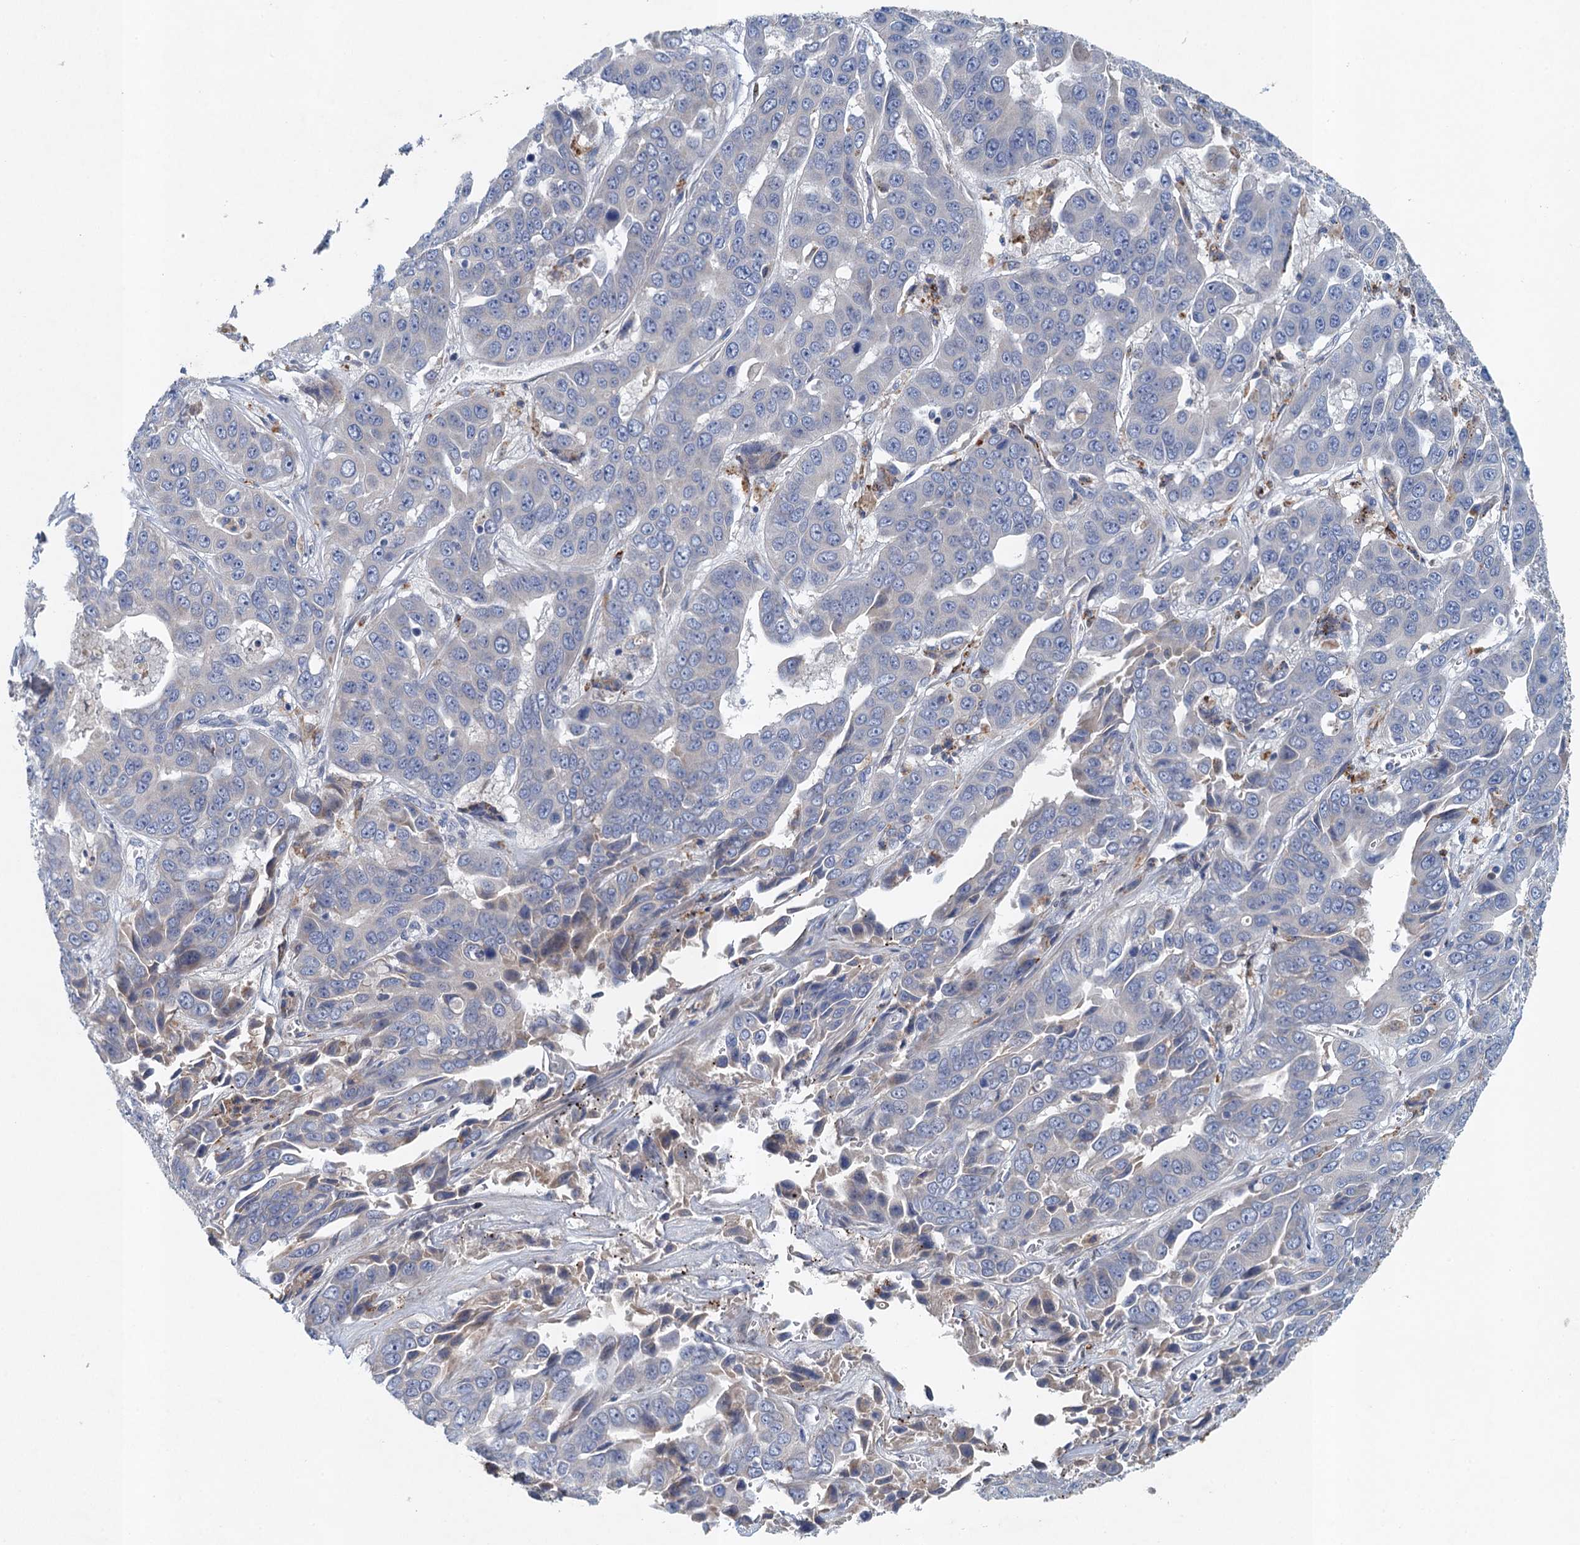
{"staining": {"intensity": "negative", "quantity": "none", "location": "none"}, "tissue": "liver cancer", "cell_type": "Tumor cells", "image_type": "cancer", "snomed": [{"axis": "morphology", "description": "Cholangiocarcinoma"}, {"axis": "topography", "description": "Liver"}], "caption": "Human liver cancer (cholangiocarcinoma) stained for a protein using IHC demonstrates no staining in tumor cells.", "gene": "TPCN1", "patient": {"sex": "female", "age": 52}}